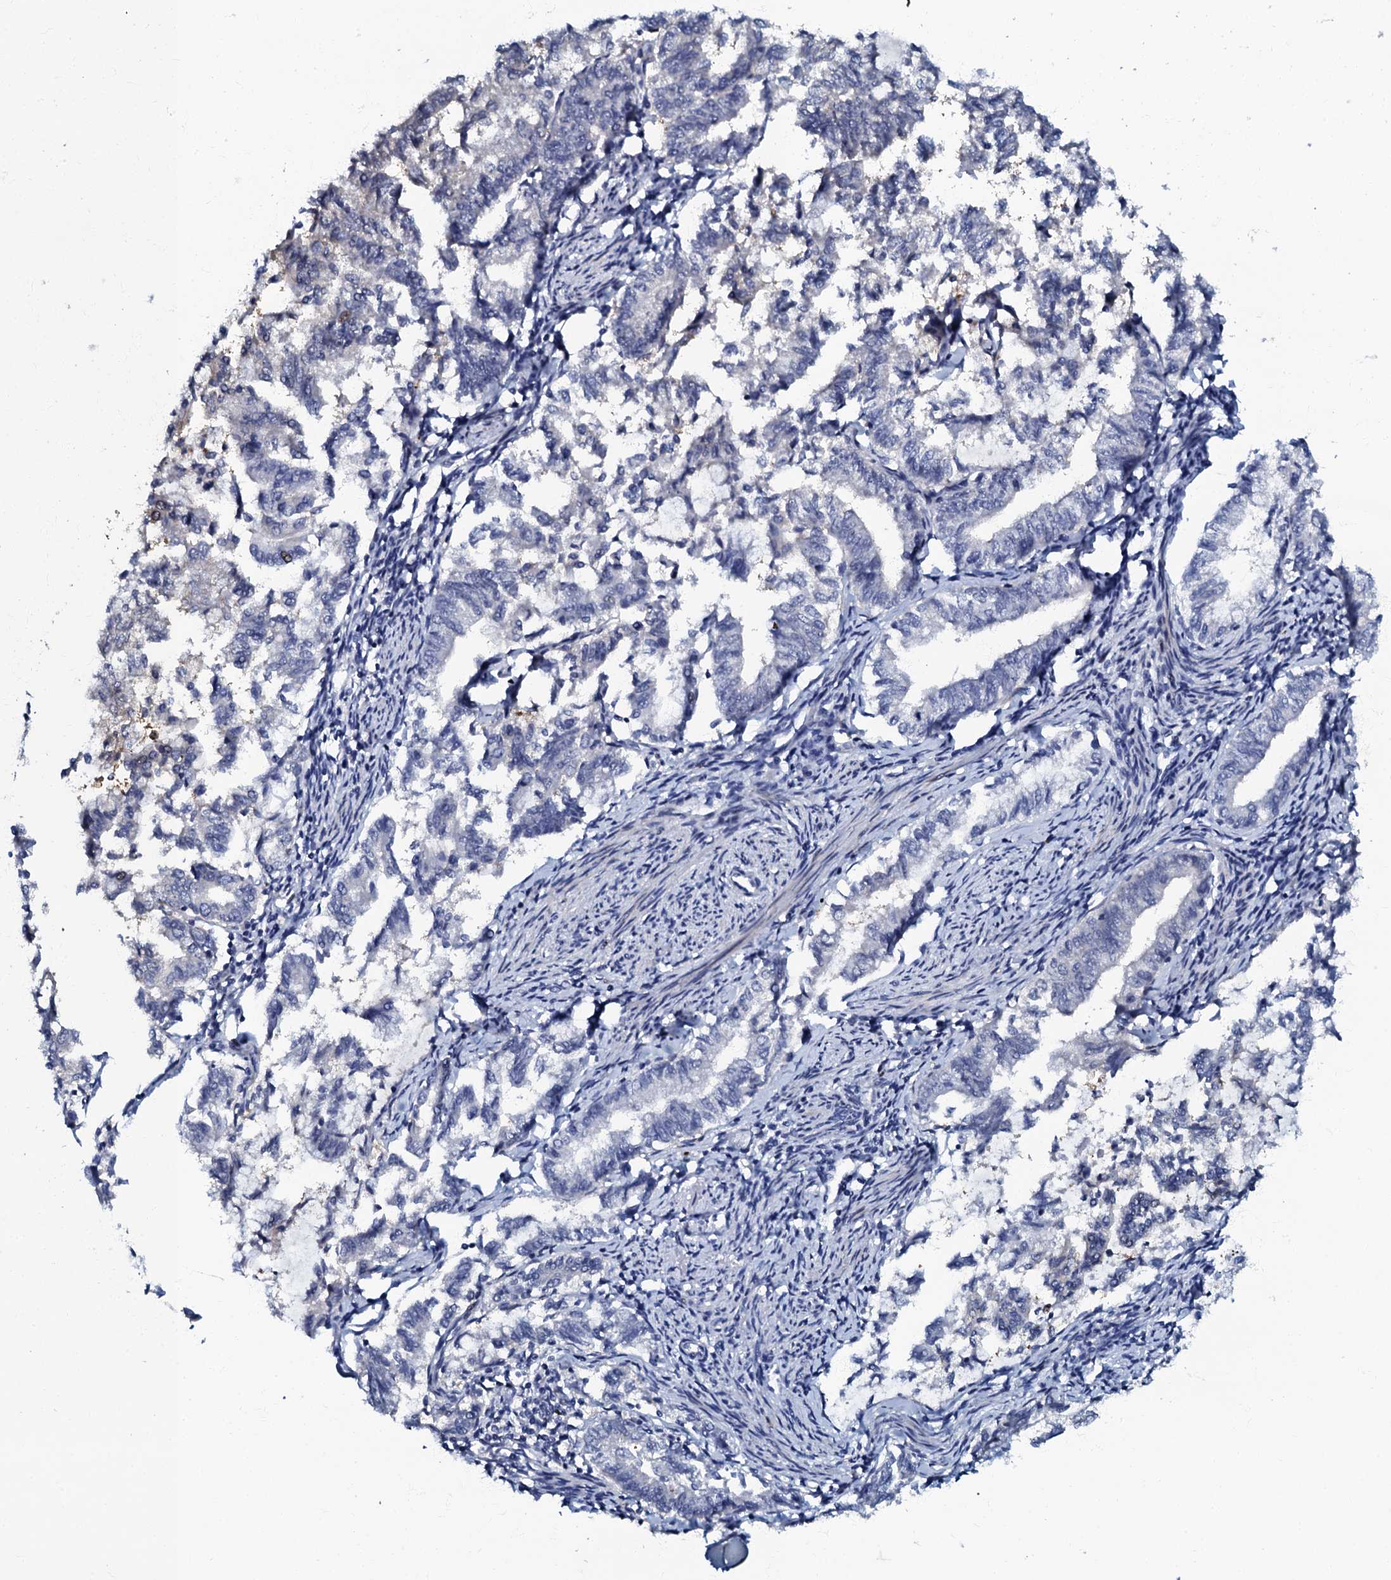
{"staining": {"intensity": "negative", "quantity": "none", "location": "none"}, "tissue": "endometrial cancer", "cell_type": "Tumor cells", "image_type": "cancer", "snomed": [{"axis": "morphology", "description": "Adenocarcinoma, NOS"}, {"axis": "topography", "description": "Endometrium"}], "caption": "Tumor cells show no significant protein expression in endometrial adenocarcinoma.", "gene": "MFSD5", "patient": {"sex": "female", "age": 79}}